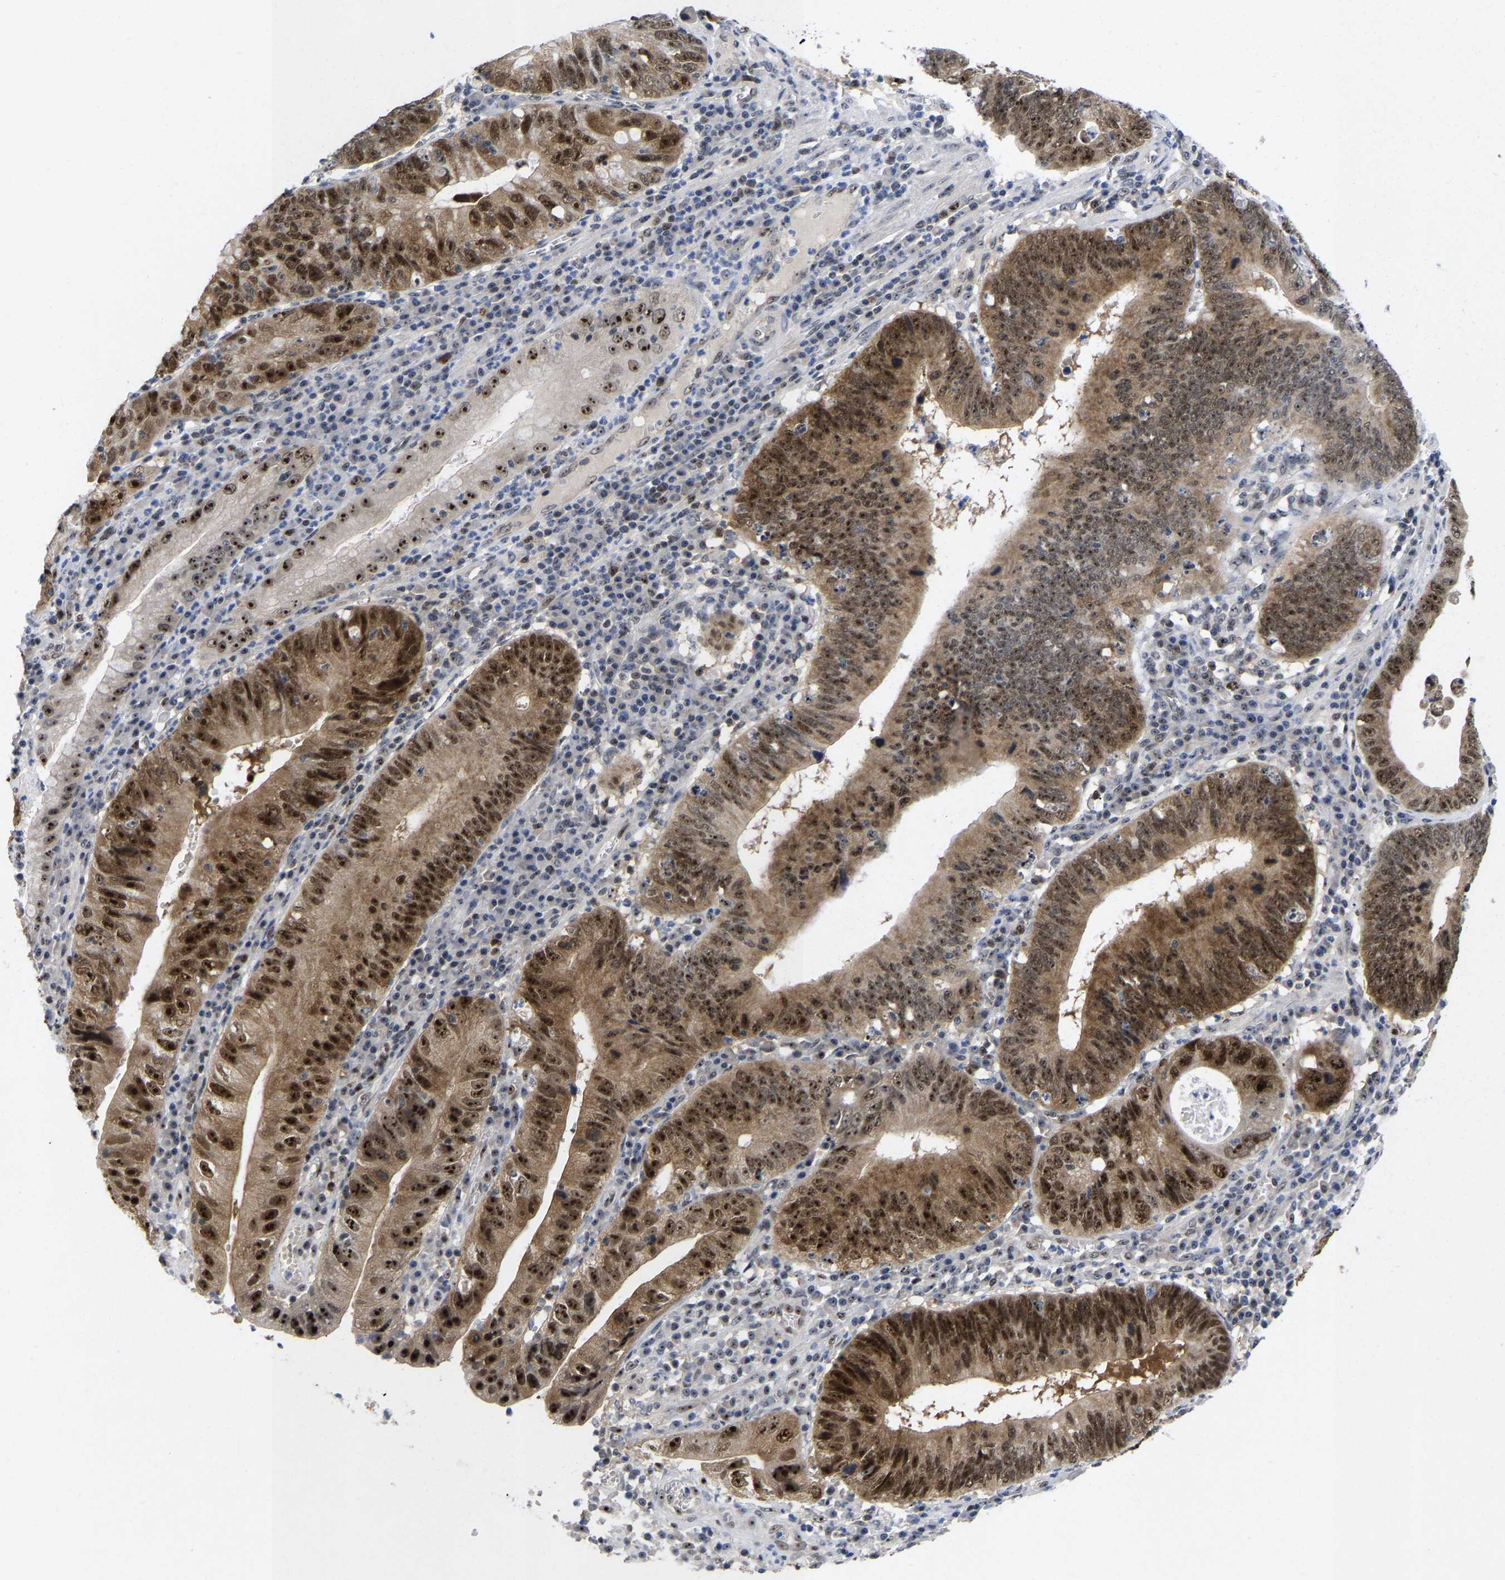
{"staining": {"intensity": "strong", "quantity": "25%-75%", "location": "cytoplasmic/membranous,nuclear"}, "tissue": "stomach cancer", "cell_type": "Tumor cells", "image_type": "cancer", "snomed": [{"axis": "morphology", "description": "Adenocarcinoma, NOS"}, {"axis": "topography", "description": "Stomach"}], "caption": "Protein expression by IHC exhibits strong cytoplasmic/membranous and nuclear positivity in approximately 25%-75% of tumor cells in adenocarcinoma (stomach).", "gene": "NLE1", "patient": {"sex": "male", "age": 59}}